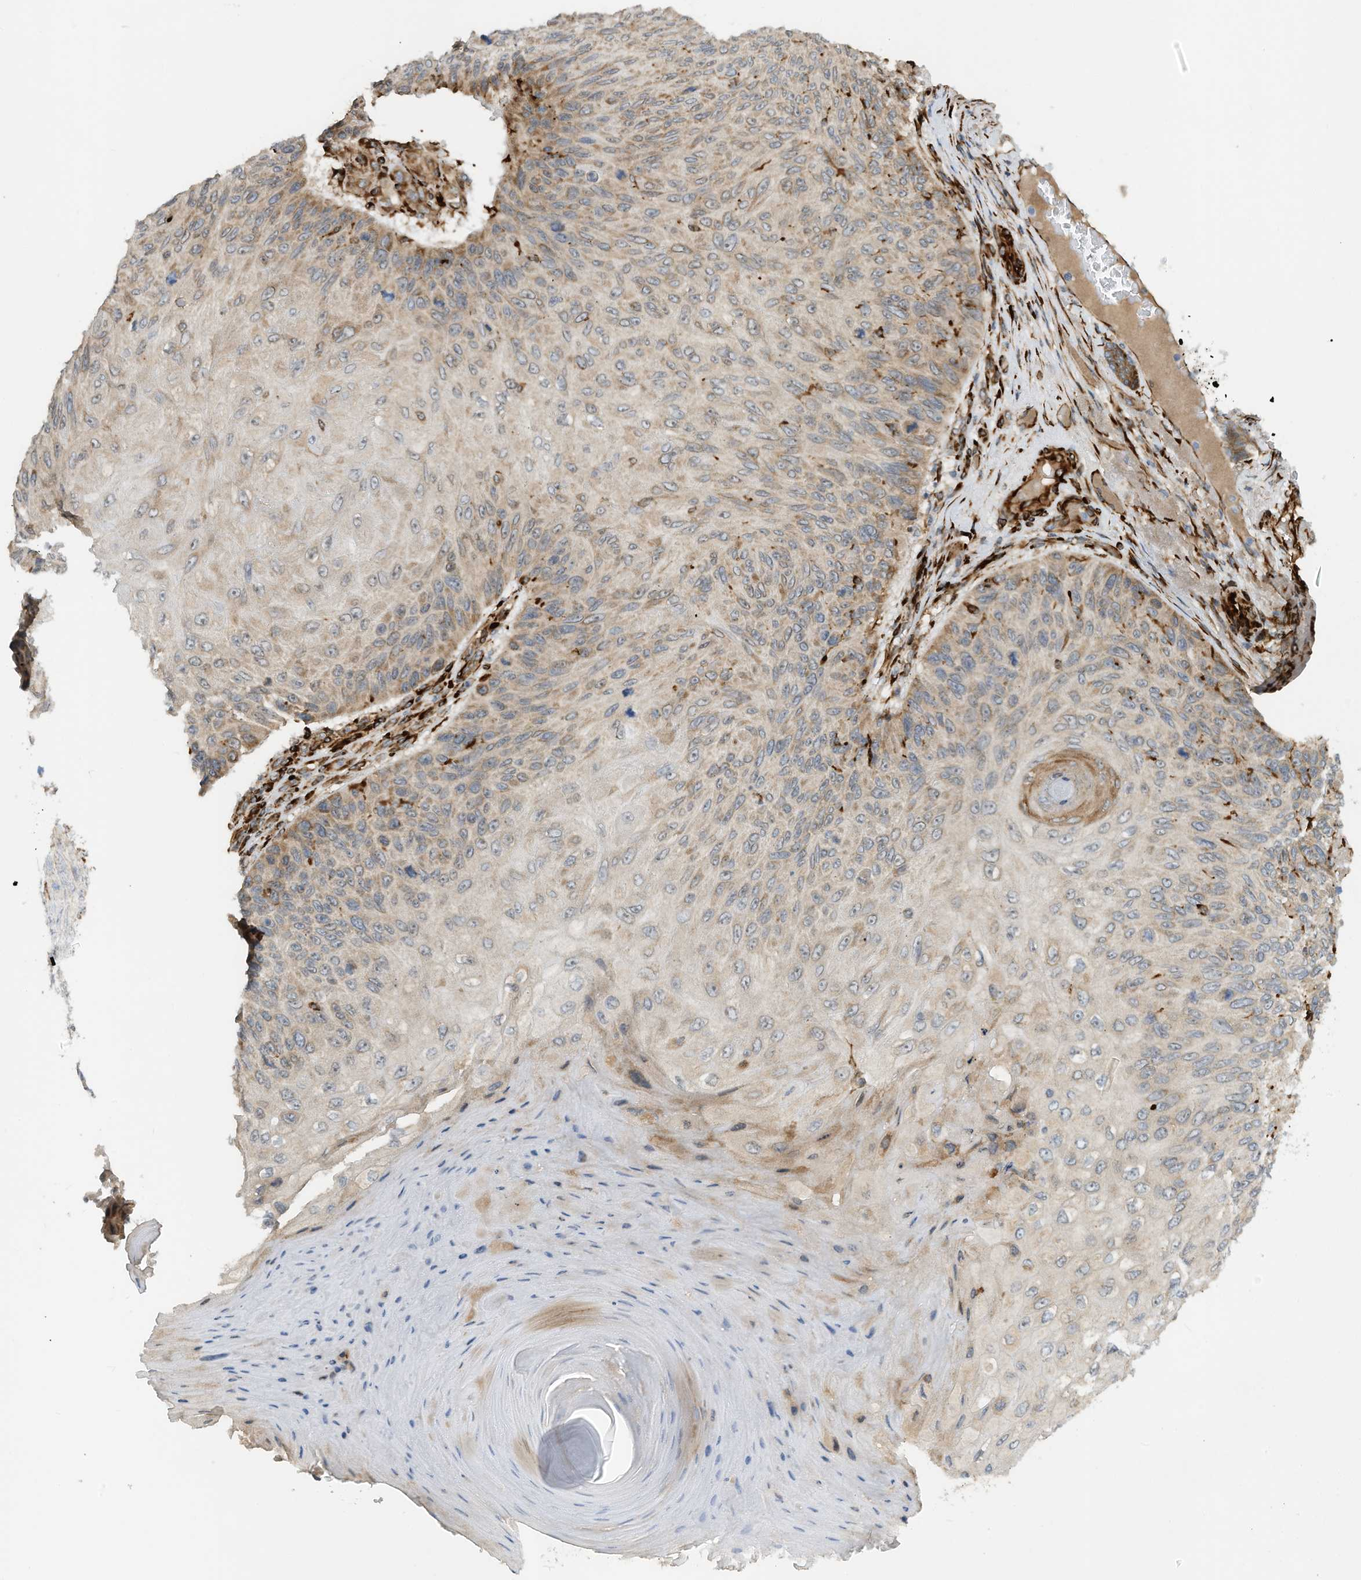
{"staining": {"intensity": "weak", "quantity": "<25%", "location": "cytoplasmic/membranous"}, "tissue": "skin cancer", "cell_type": "Tumor cells", "image_type": "cancer", "snomed": [{"axis": "morphology", "description": "Squamous cell carcinoma, NOS"}, {"axis": "topography", "description": "Skin"}], "caption": "Immunohistochemistry (IHC) photomicrograph of skin squamous cell carcinoma stained for a protein (brown), which demonstrates no staining in tumor cells. (DAB IHC visualized using brightfield microscopy, high magnification).", "gene": "ZBTB45", "patient": {"sex": "female", "age": 88}}